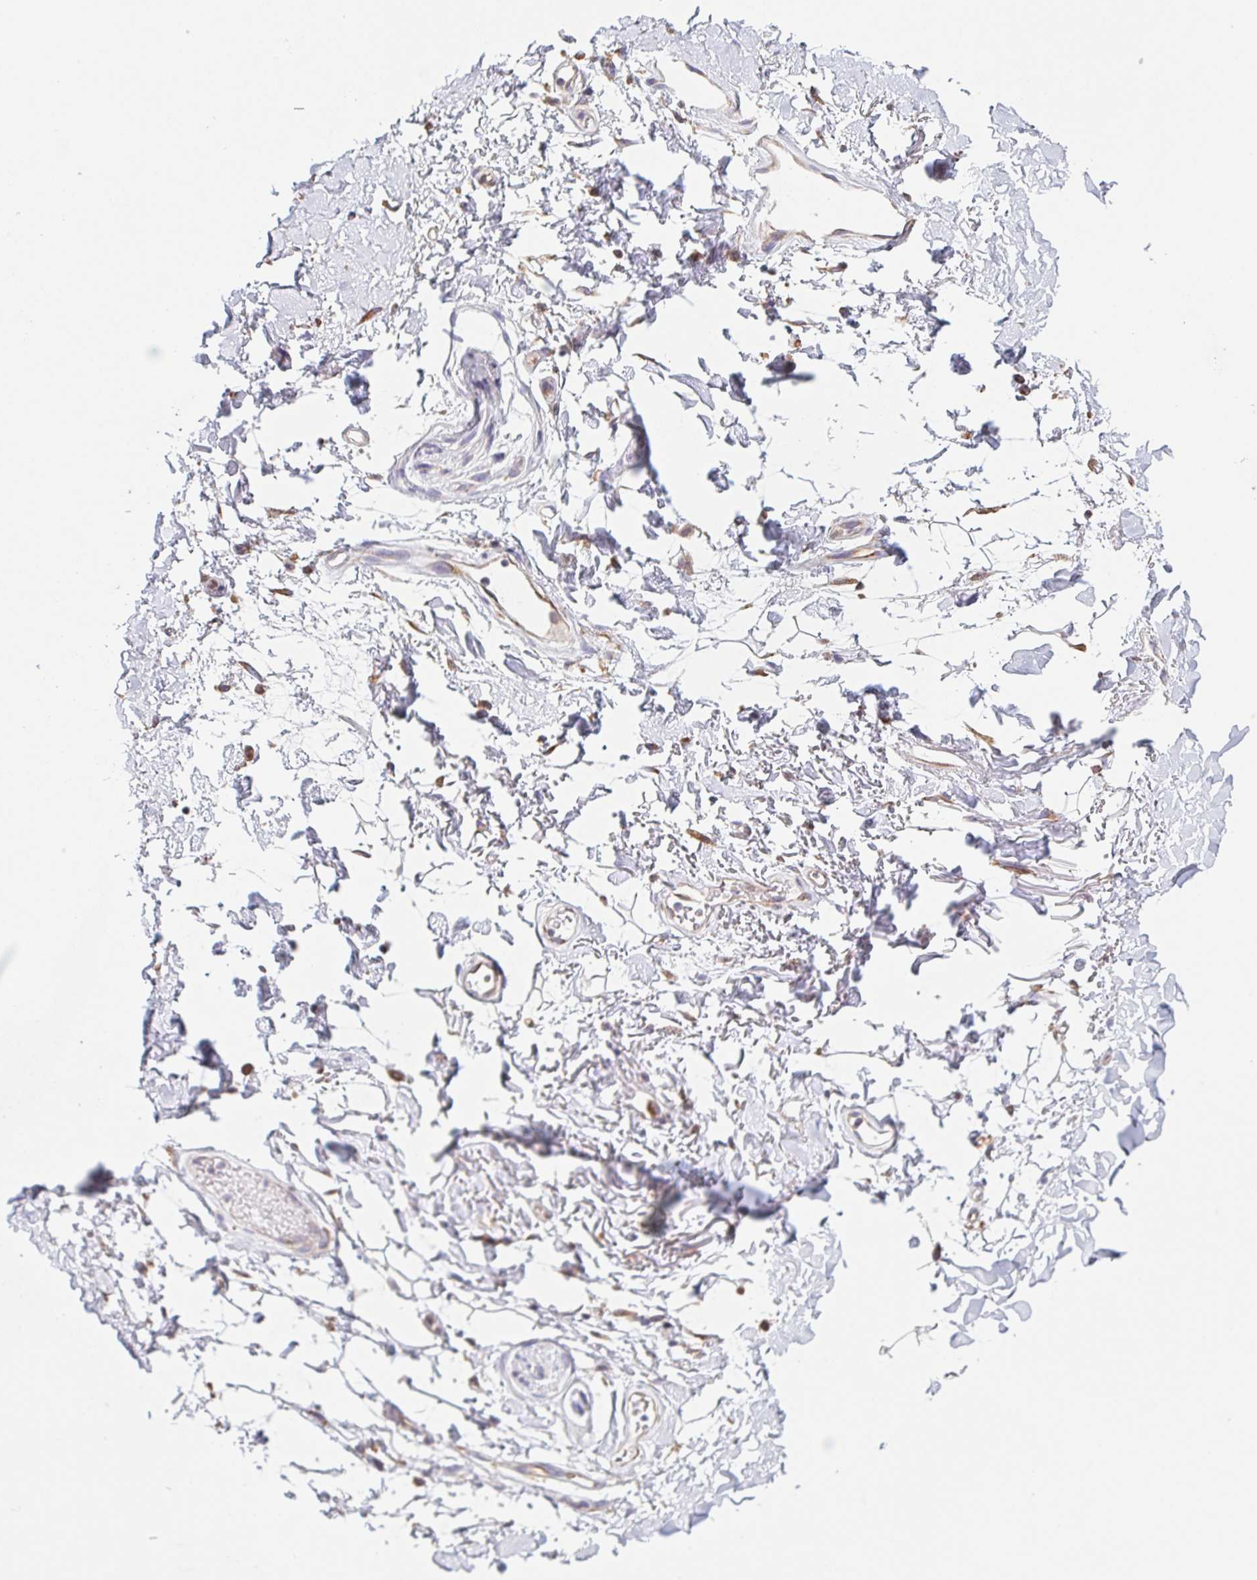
{"staining": {"intensity": "moderate", "quantity": "<25%", "location": "cytoplasmic/membranous"}, "tissue": "adipose tissue", "cell_type": "Adipocytes", "image_type": "normal", "snomed": [{"axis": "morphology", "description": "Normal tissue, NOS"}, {"axis": "topography", "description": "Anal"}, {"axis": "topography", "description": "Peripheral nerve tissue"}], "caption": "Benign adipose tissue demonstrates moderate cytoplasmic/membranous positivity in approximately <25% of adipocytes (Stains: DAB (3,3'-diaminobenzidine) in brown, nuclei in blue, Microscopy: brightfield microscopy at high magnification)..", "gene": "ADAM8", "patient": {"sex": "male", "age": 78}}